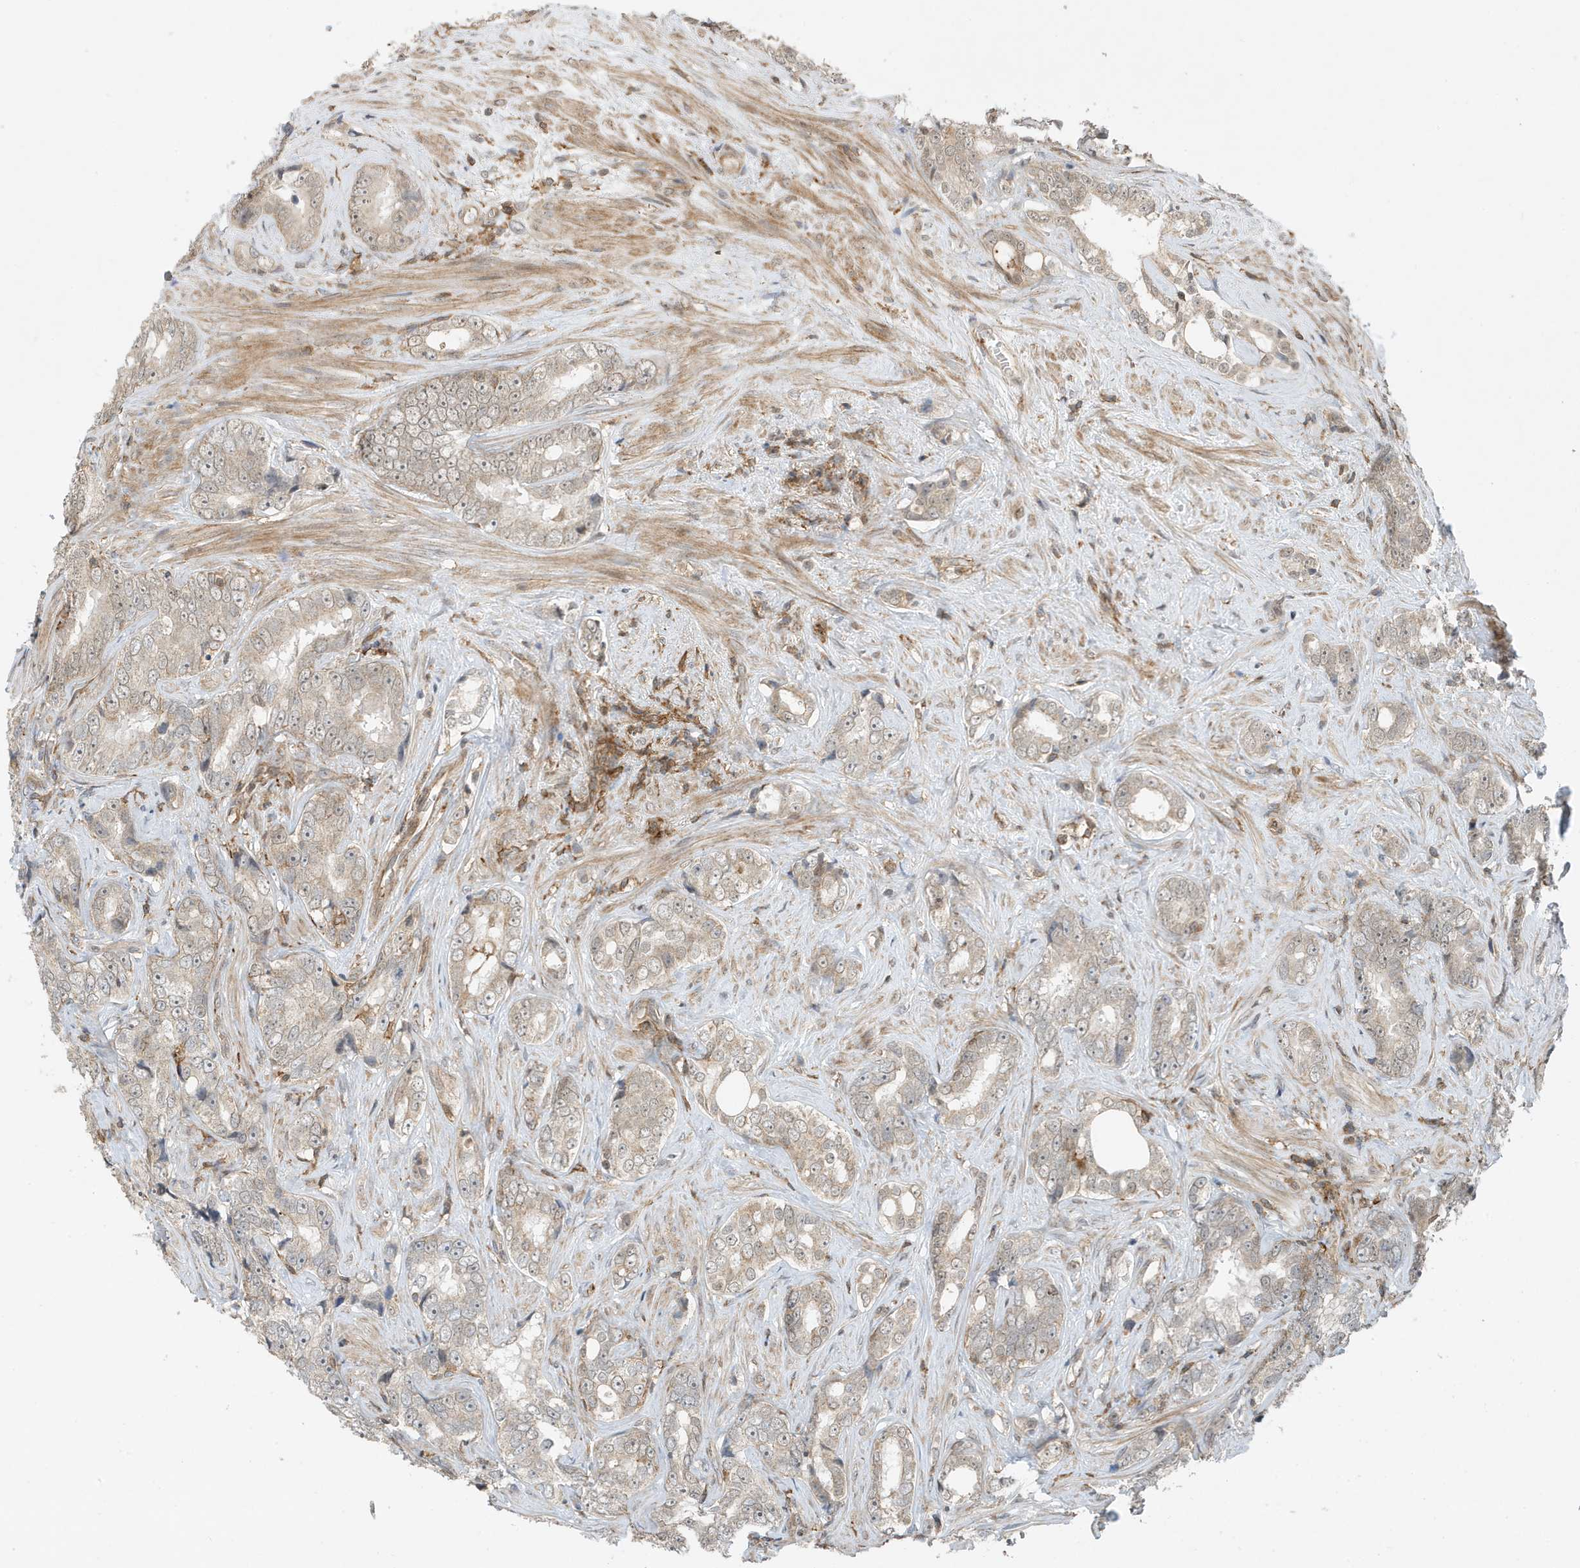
{"staining": {"intensity": "weak", "quantity": "<25%", "location": "cytoplasmic/membranous"}, "tissue": "prostate cancer", "cell_type": "Tumor cells", "image_type": "cancer", "snomed": [{"axis": "morphology", "description": "Adenocarcinoma, High grade"}, {"axis": "topography", "description": "Prostate"}], "caption": "Immunohistochemistry photomicrograph of prostate adenocarcinoma (high-grade) stained for a protein (brown), which reveals no expression in tumor cells.", "gene": "TATDN3", "patient": {"sex": "male", "age": 66}}